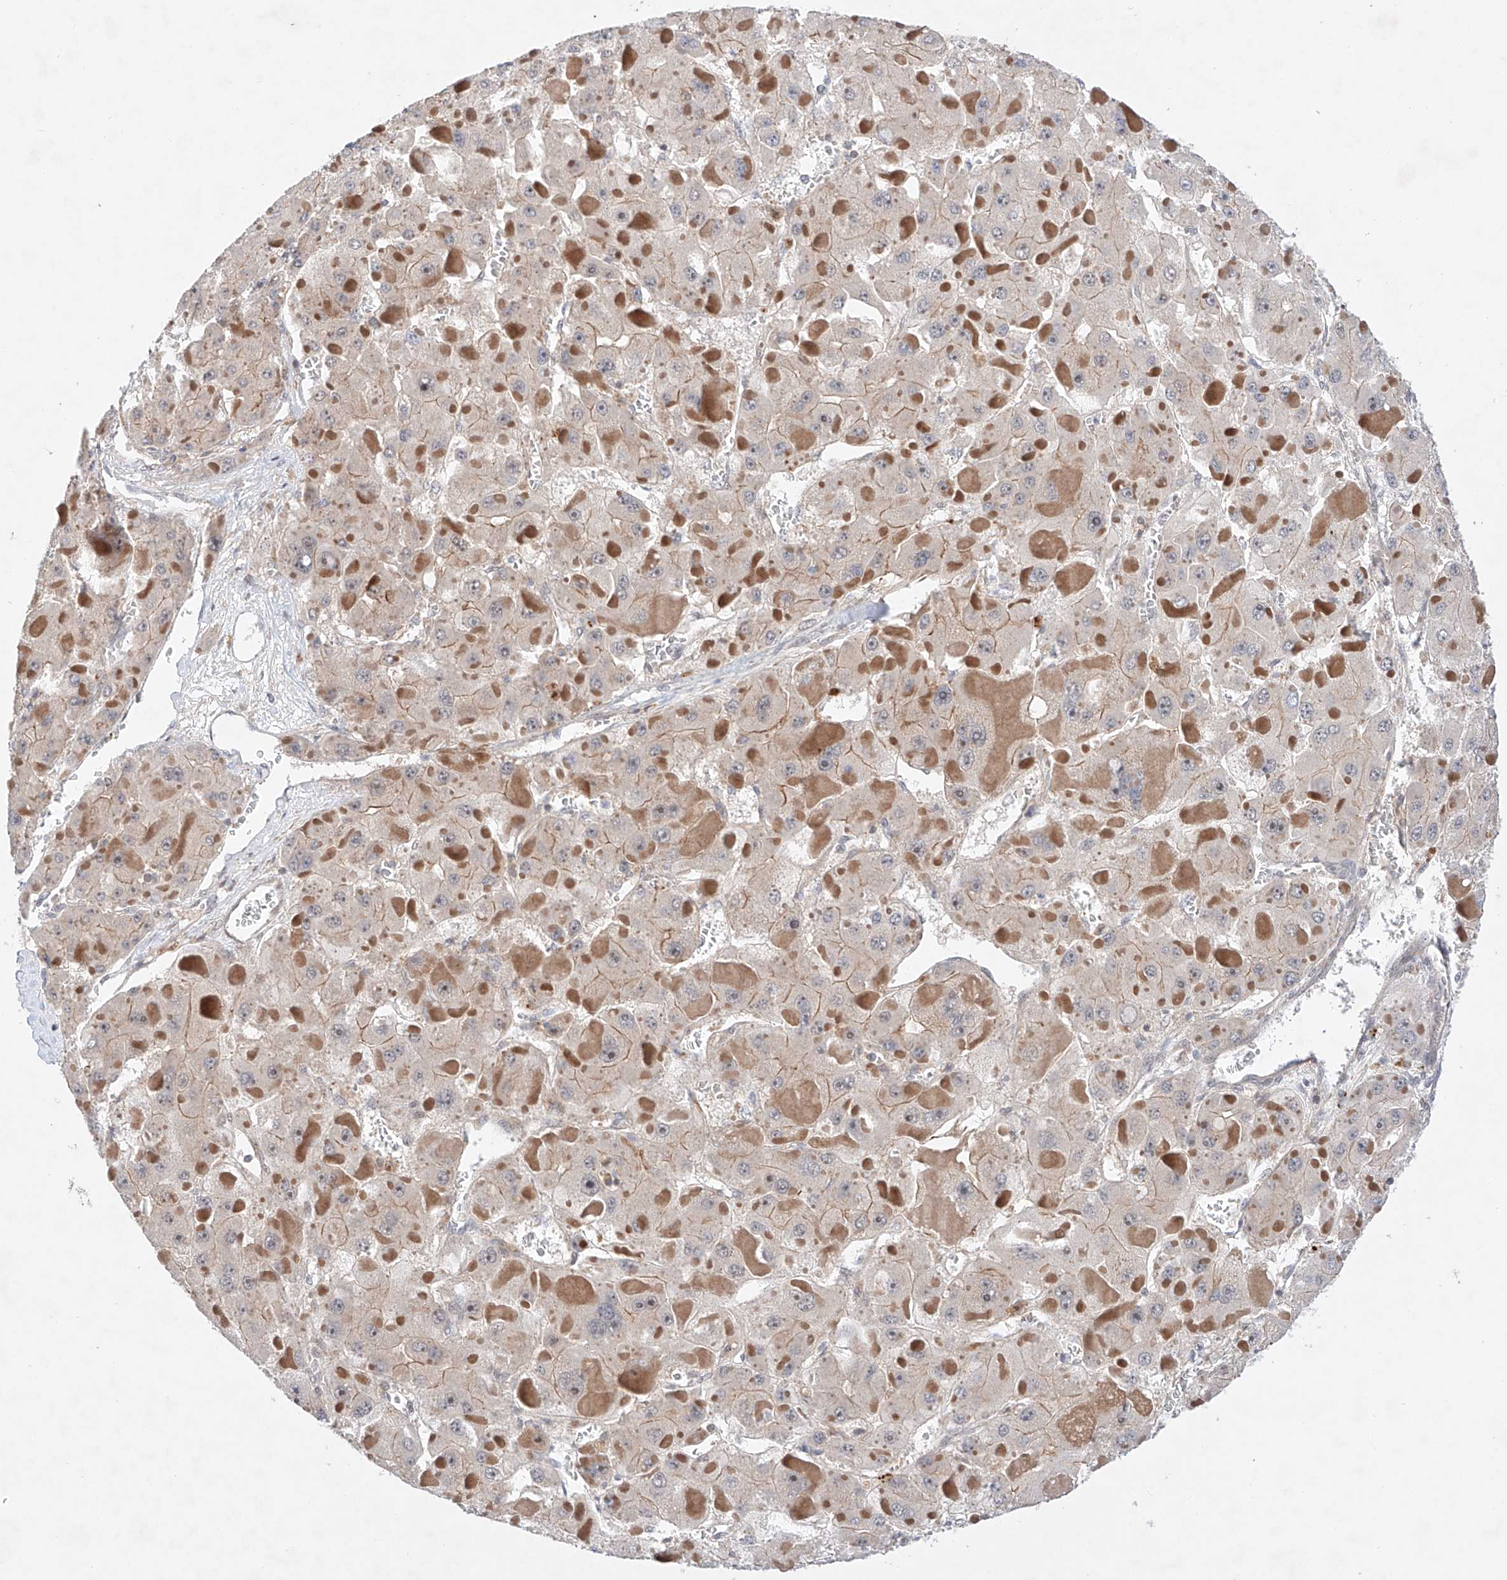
{"staining": {"intensity": "negative", "quantity": "none", "location": "none"}, "tissue": "liver cancer", "cell_type": "Tumor cells", "image_type": "cancer", "snomed": [{"axis": "morphology", "description": "Carcinoma, Hepatocellular, NOS"}, {"axis": "topography", "description": "Liver"}], "caption": "High power microscopy micrograph of an immunohistochemistry histopathology image of liver cancer (hepatocellular carcinoma), revealing no significant expression in tumor cells.", "gene": "TSR2", "patient": {"sex": "female", "age": 73}}